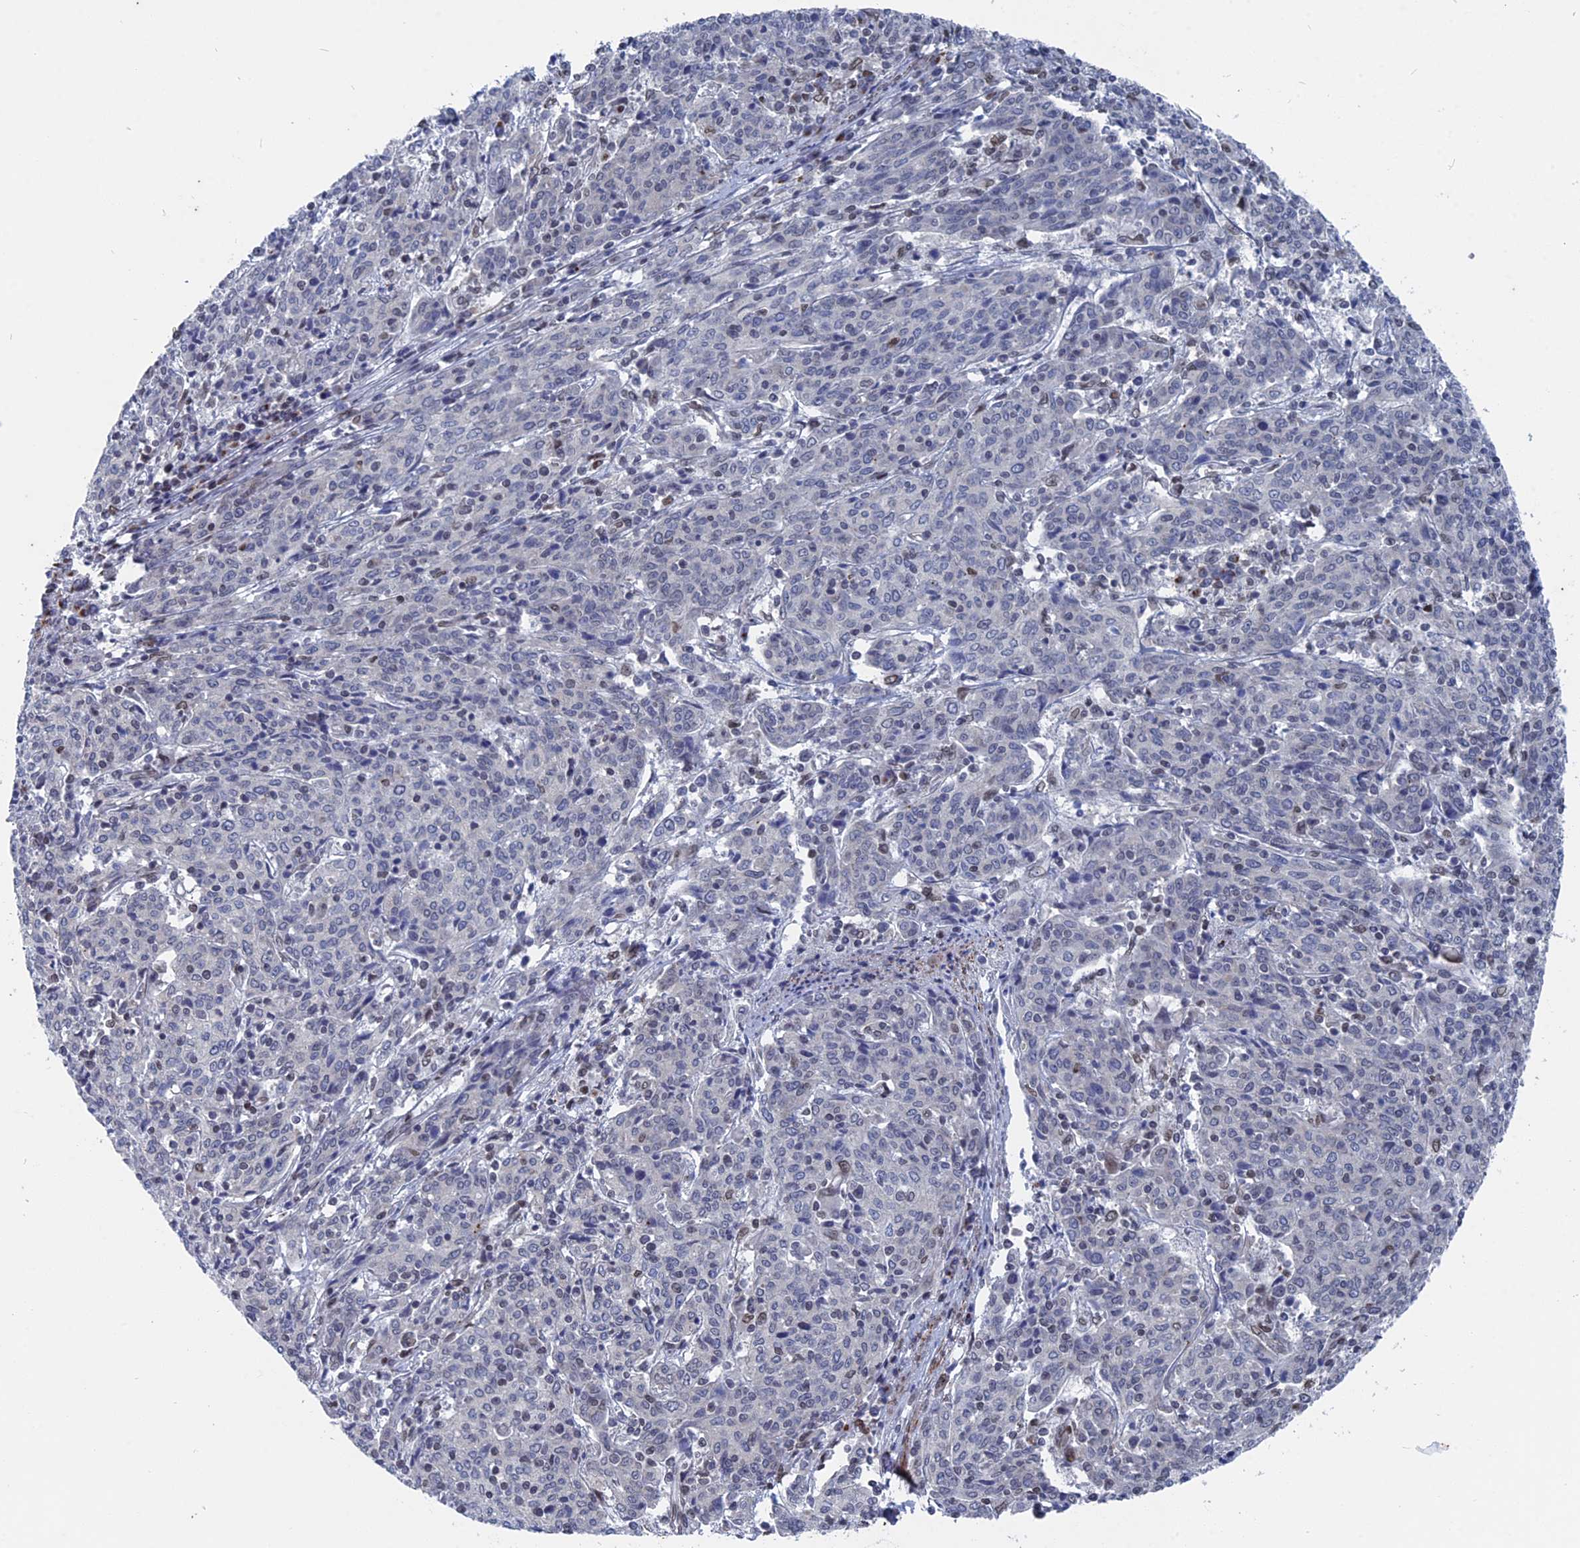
{"staining": {"intensity": "negative", "quantity": "none", "location": "none"}, "tissue": "cervical cancer", "cell_type": "Tumor cells", "image_type": "cancer", "snomed": [{"axis": "morphology", "description": "Squamous cell carcinoma, NOS"}, {"axis": "topography", "description": "Cervix"}], "caption": "An image of human squamous cell carcinoma (cervical) is negative for staining in tumor cells.", "gene": "MTRF1", "patient": {"sex": "female", "age": 67}}